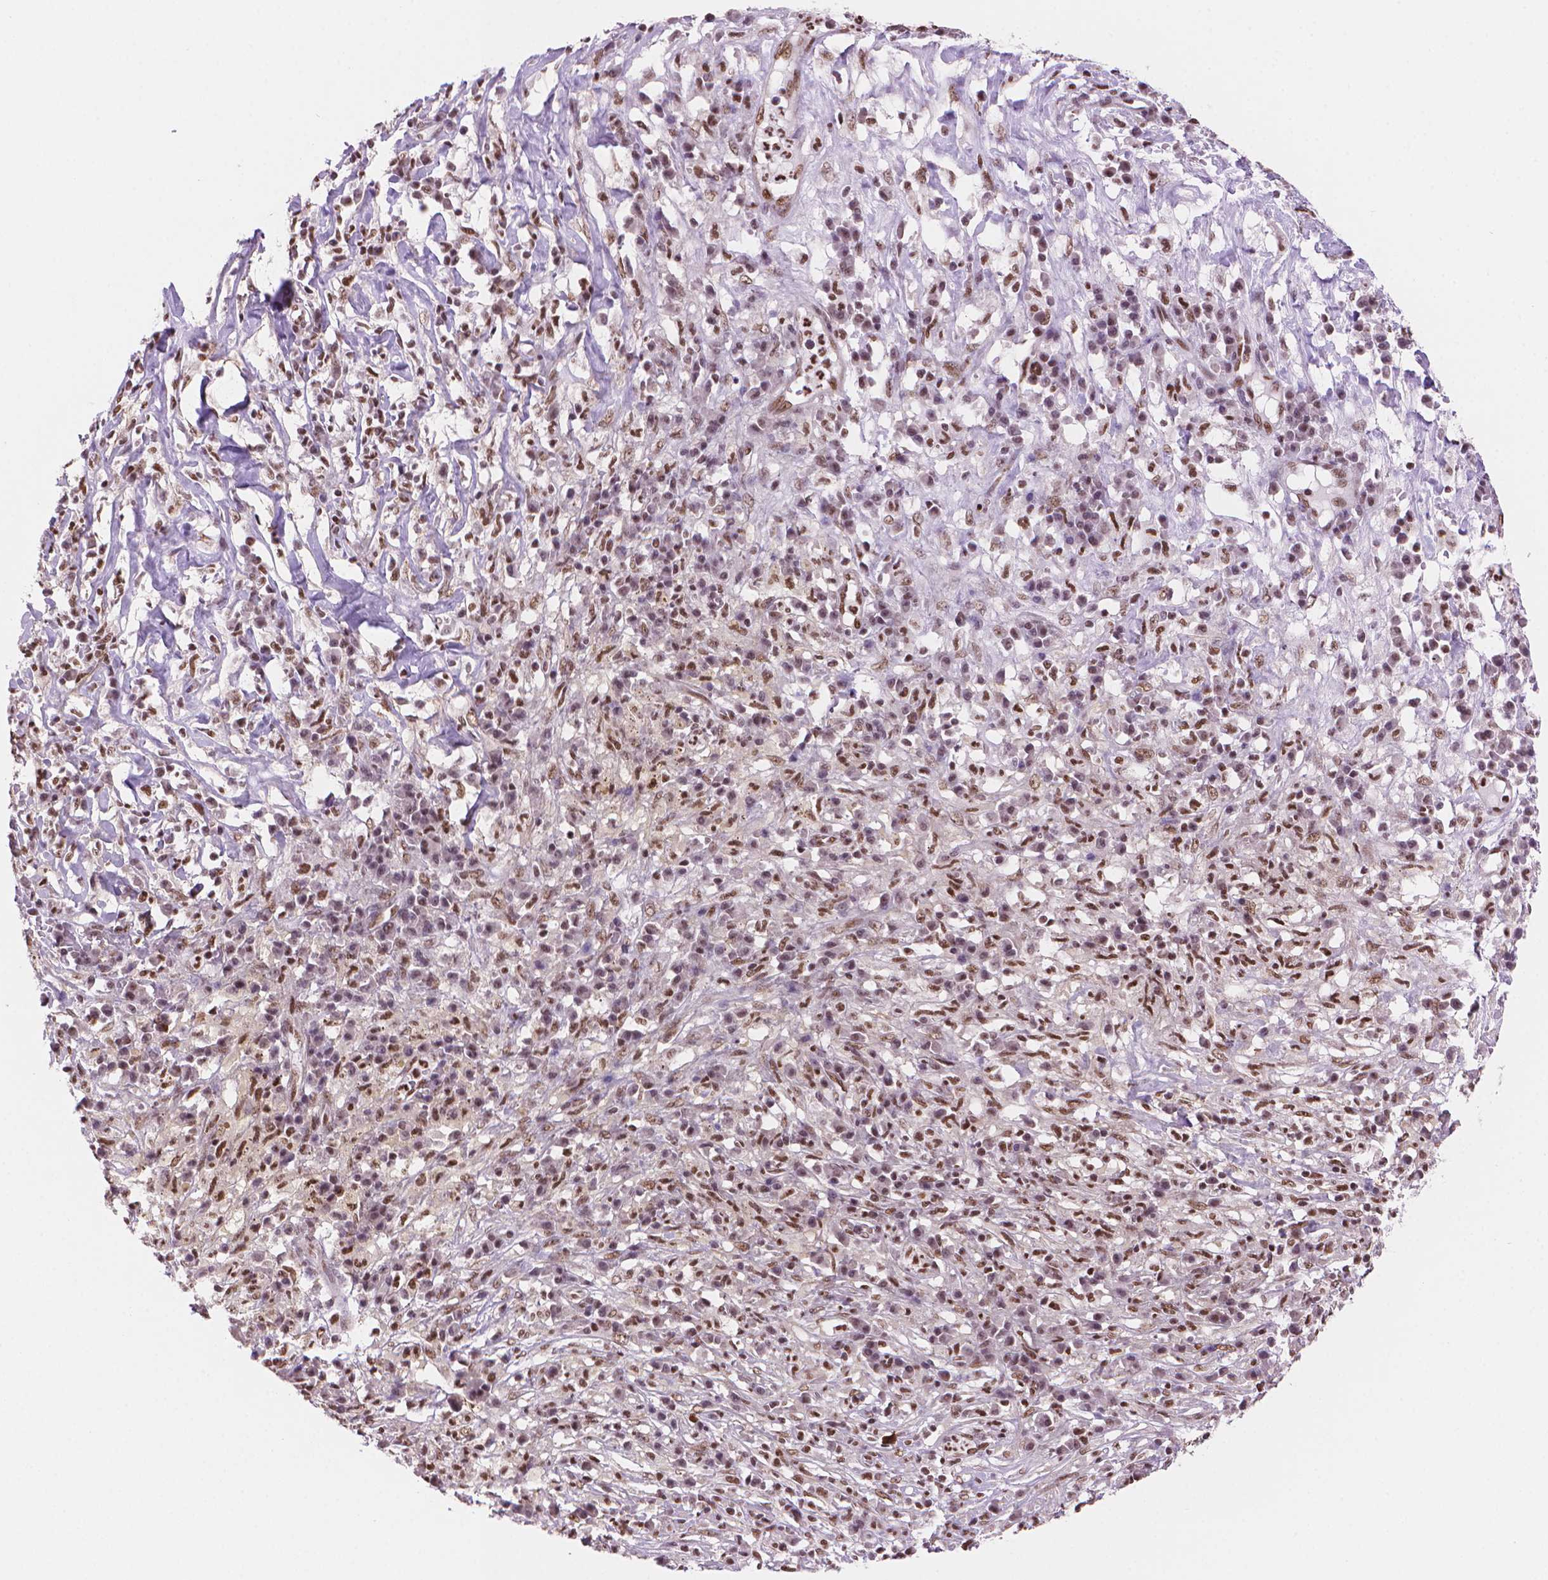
{"staining": {"intensity": "weak", "quantity": ">75%", "location": "nuclear"}, "tissue": "melanoma", "cell_type": "Tumor cells", "image_type": "cancer", "snomed": [{"axis": "morphology", "description": "Malignant melanoma, NOS"}, {"axis": "topography", "description": "Skin"}], "caption": "Immunohistochemical staining of malignant melanoma displays low levels of weak nuclear staining in approximately >75% of tumor cells. (Stains: DAB (3,3'-diaminobenzidine) in brown, nuclei in blue, Microscopy: brightfield microscopy at high magnification).", "gene": "UBN1", "patient": {"sex": "female", "age": 91}}